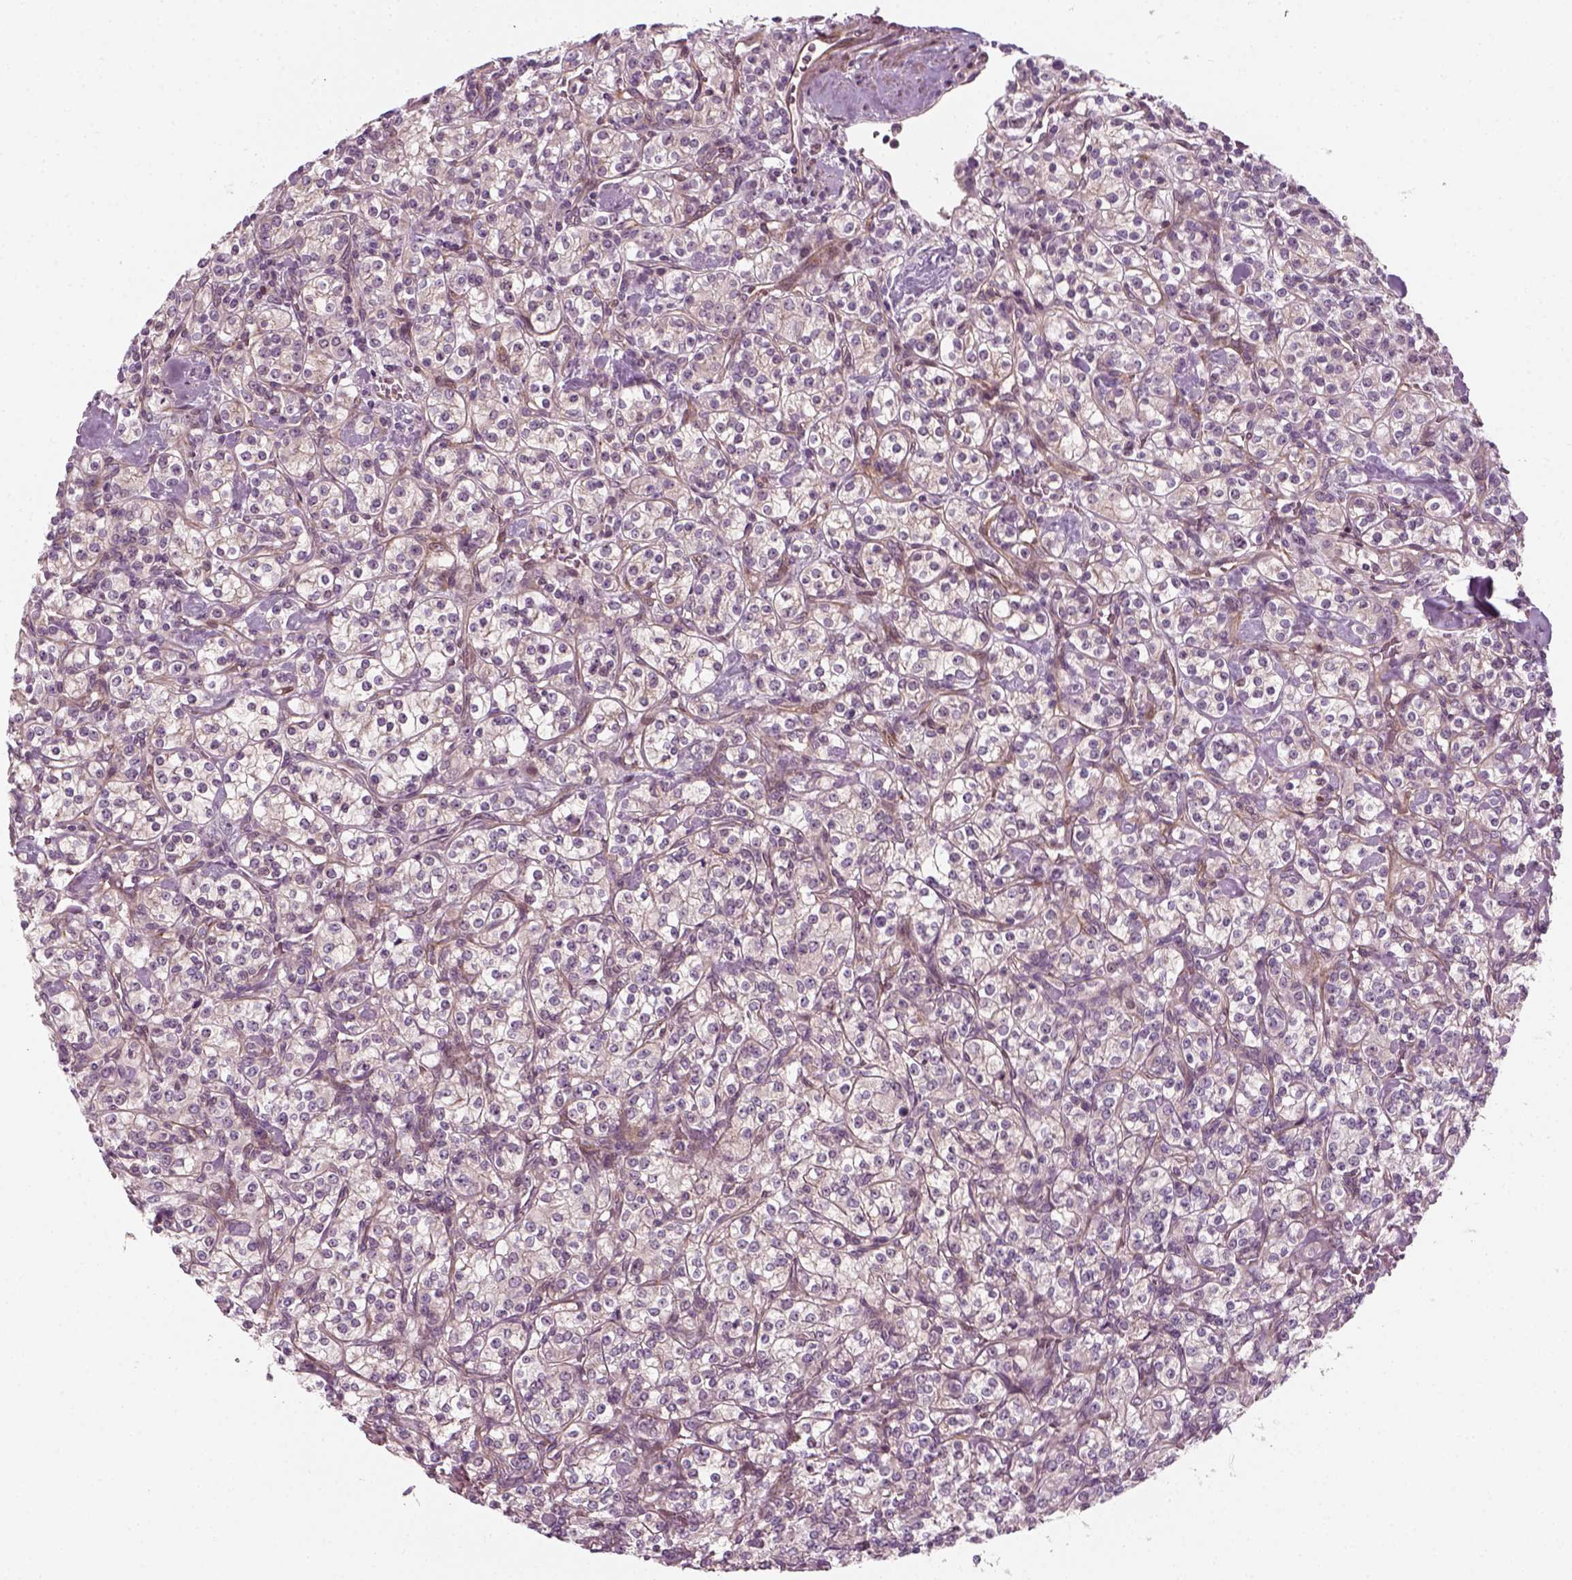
{"staining": {"intensity": "negative", "quantity": "none", "location": "none"}, "tissue": "renal cancer", "cell_type": "Tumor cells", "image_type": "cancer", "snomed": [{"axis": "morphology", "description": "Adenocarcinoma, NOS"}, {"axis": "topography", "description": "Kidney"}], "caption": "This is an IHC micrograph of renal cancer (adenocarcinoma). There is no staining in tumor cells.", "gene": "DNASE1L1", "patient": {"sex": "male", "age": 77}}